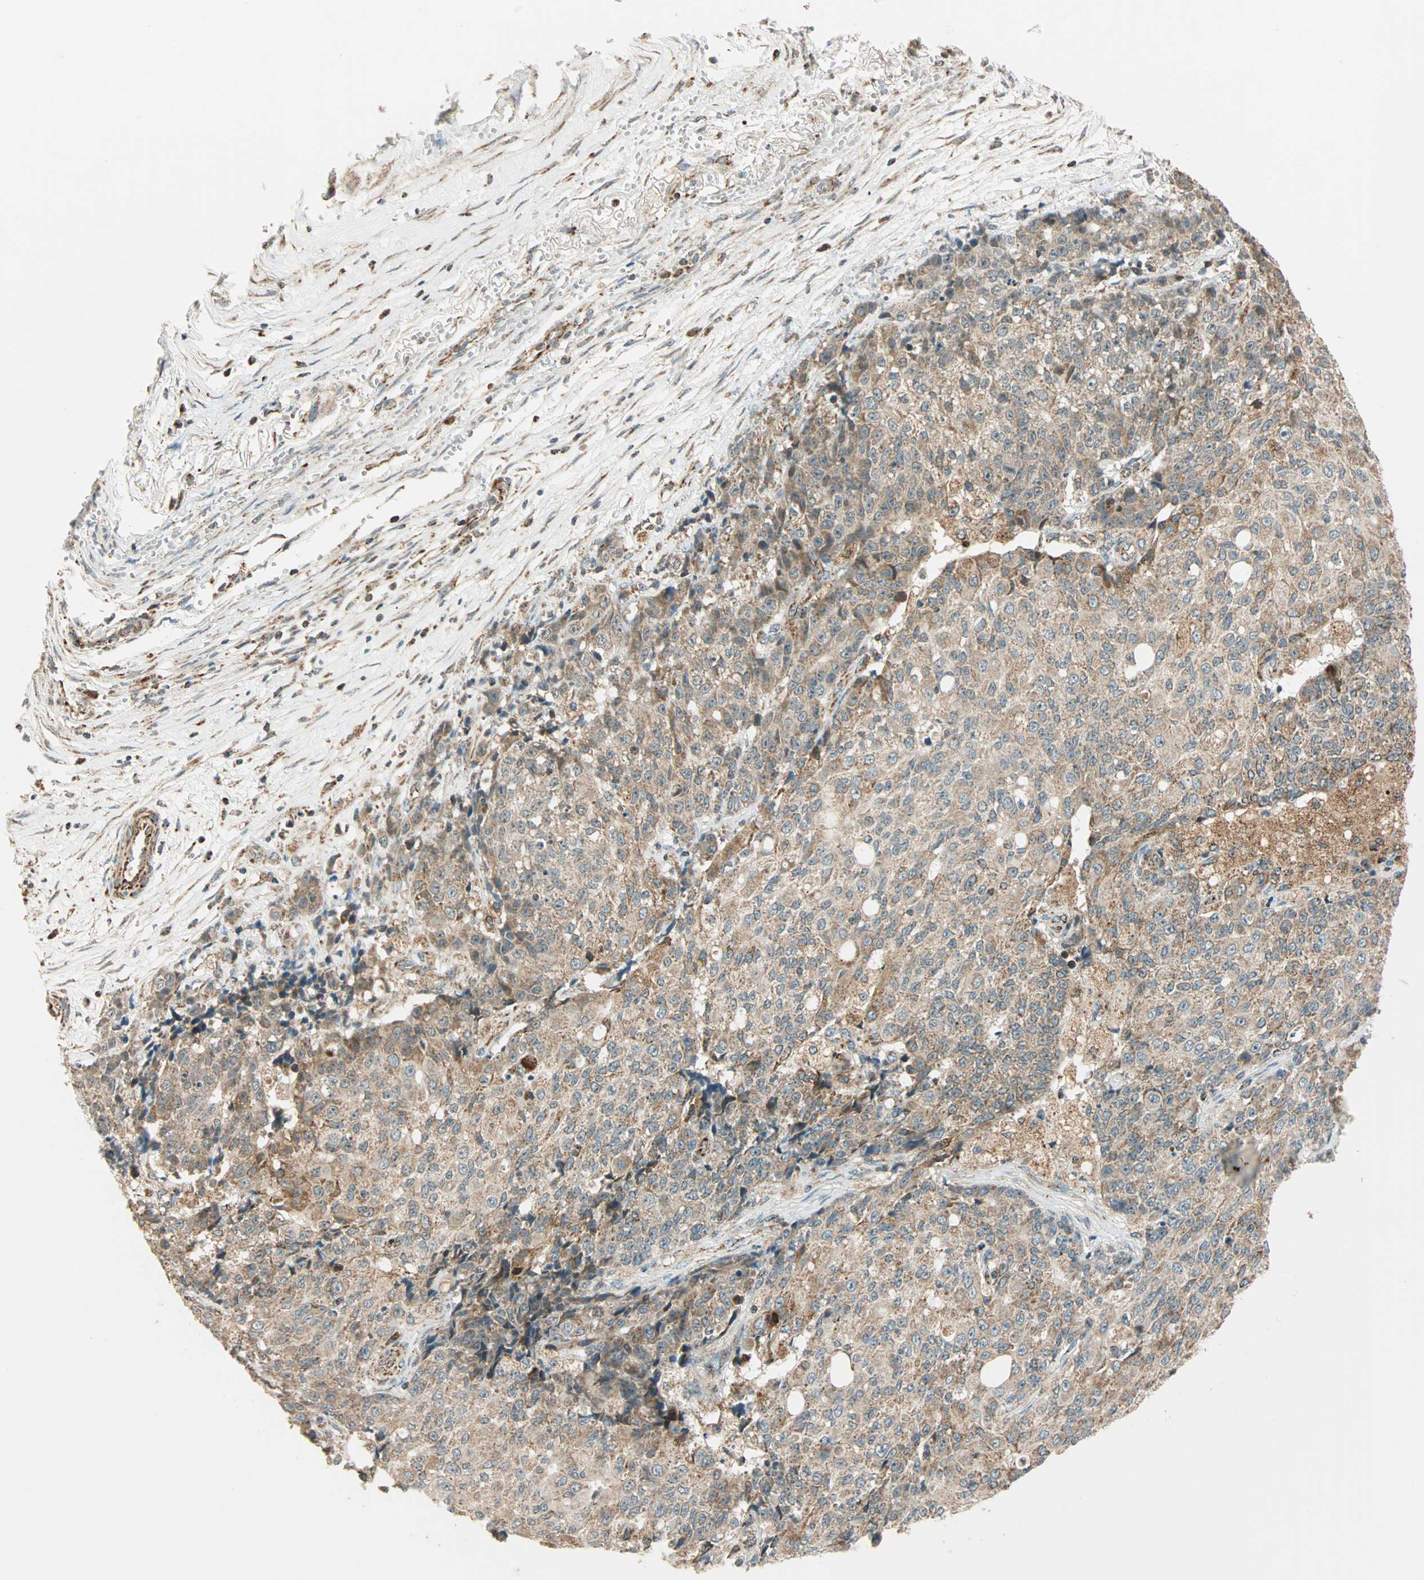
{"staining": {"intensity": "weak", "quantity": ">75%", "location": "cytoplasmic/membranous"}, "tissue": "ovarian cancer", "cell_type": "Tumor cells", "image_type": "cancer", "snomed": [{"axis": "morphology", "description": "Carcinoma, endometroid"}, {"axis": "topography", "description": "Ovary"}], "caption": "Protein staining reveals weak cytoplasmic/membranous expression in approximately >75% of tumor cells in ovarian cancer. Using DAB (3,3'-diaminobenzidine) (brown) and hematoxylin (blue) stains, captured at high magnification using brightfield microscopy.", "gene": "SPRY4", "patient": {"sex": "female", "age": 42}}